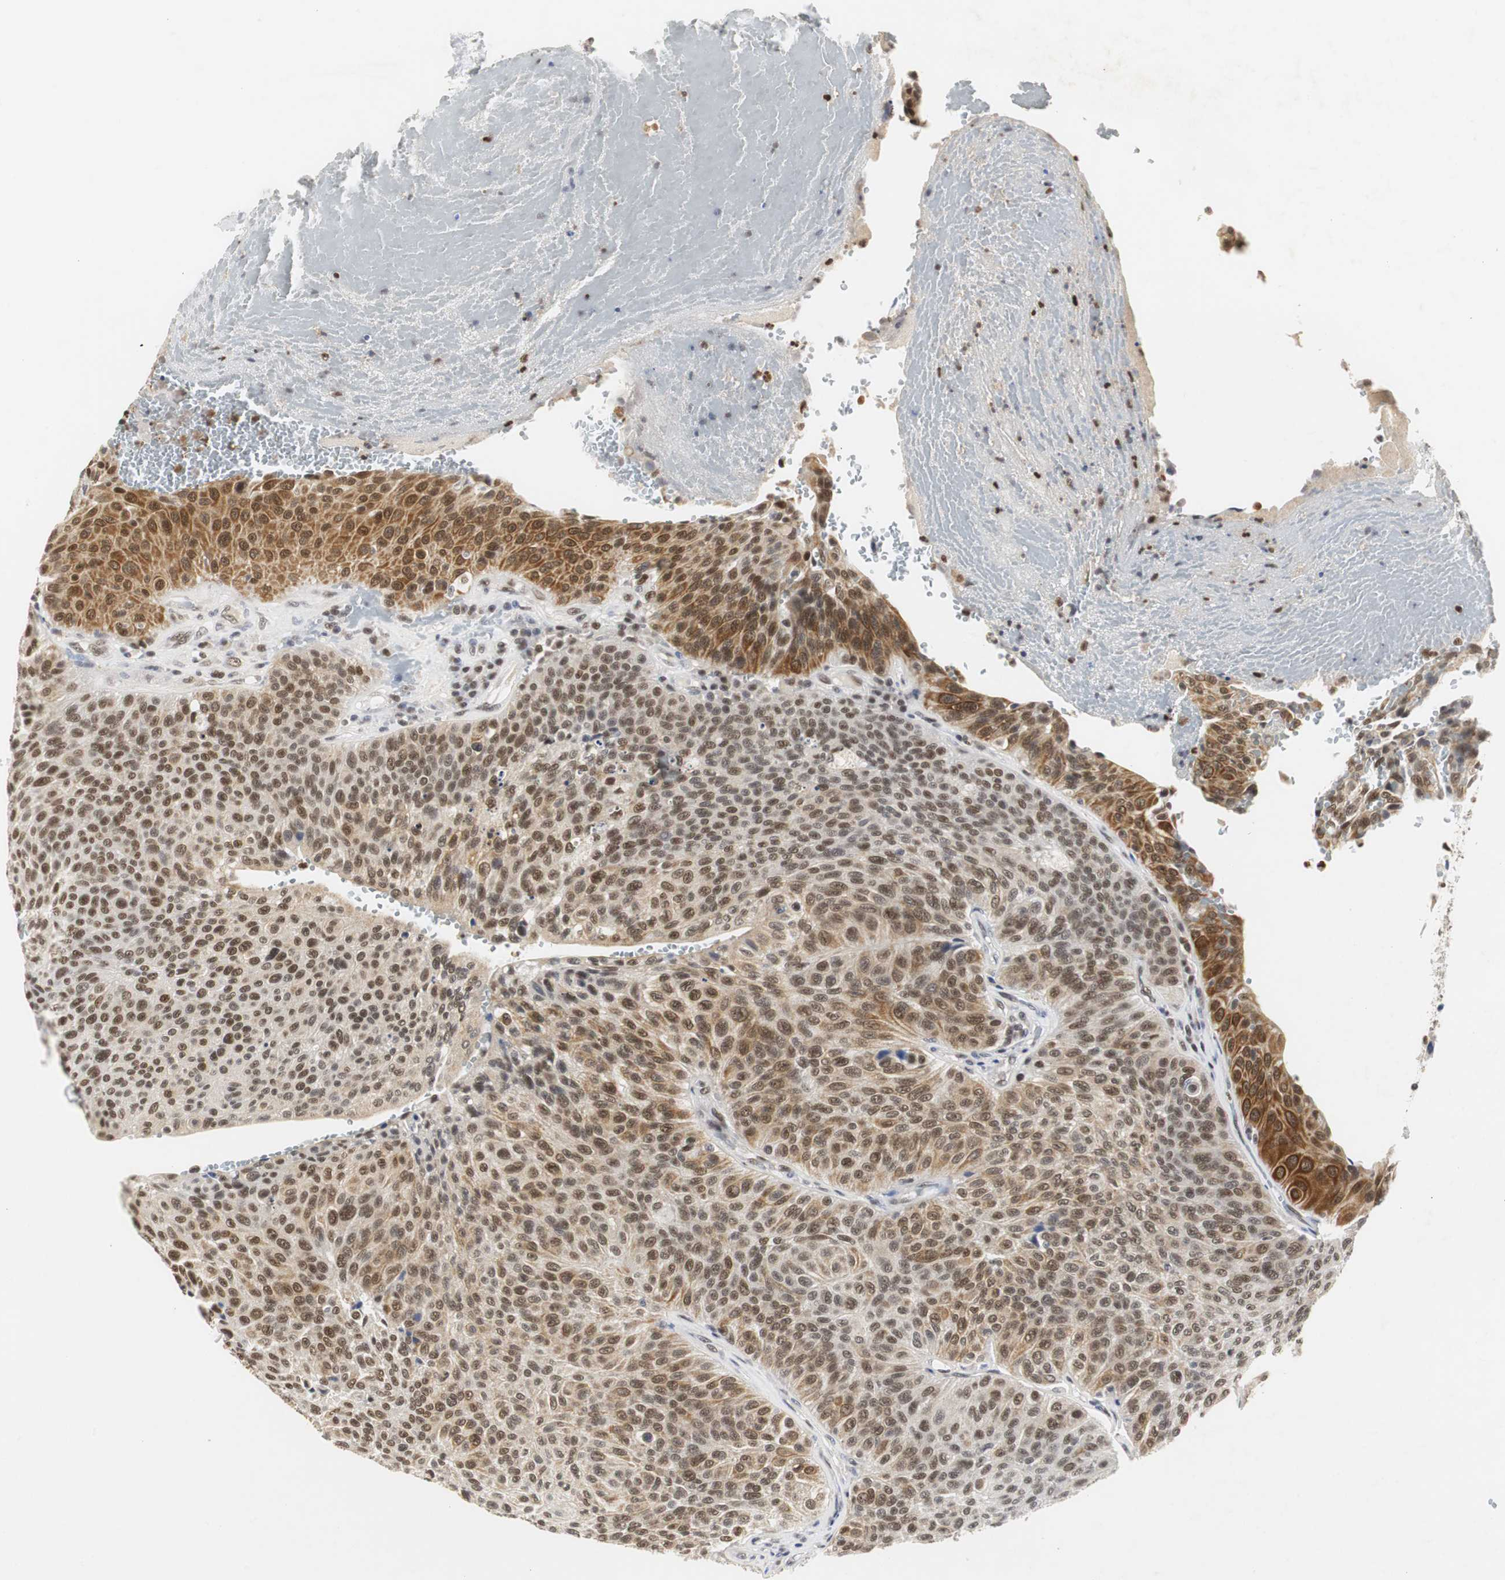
{"staining": {"intensity": "moderate", "quantity": ">75%", "location": "cytoplasmic/membranous,nuclear"}, "tissue": "urothelial cancer", "cell_type": "Tumor cells", "image_type": "cancer", "snomed": [{"axis": "morphology", "description": "Urothelial carcinoma, High grade"}, {"axis": "topography", "description": "Urinary bladder"}], "caption": "DAB (3,3'-diaminobenzidine) immunohistochemical staining of human urothelial carcinoma (high-grade) shows moderate cytoplasmic/membranous and nuclear protein positivity in about >75% of tumor cells. The staining is performed using DAB (3,3'-diaminobenzidine) brown chromogen to label protein expression. The nuclei are counter-stained blue using hematoxylin.", "gene": "ZFC3H1", "patient": {"sex": "male", "age": 66}}